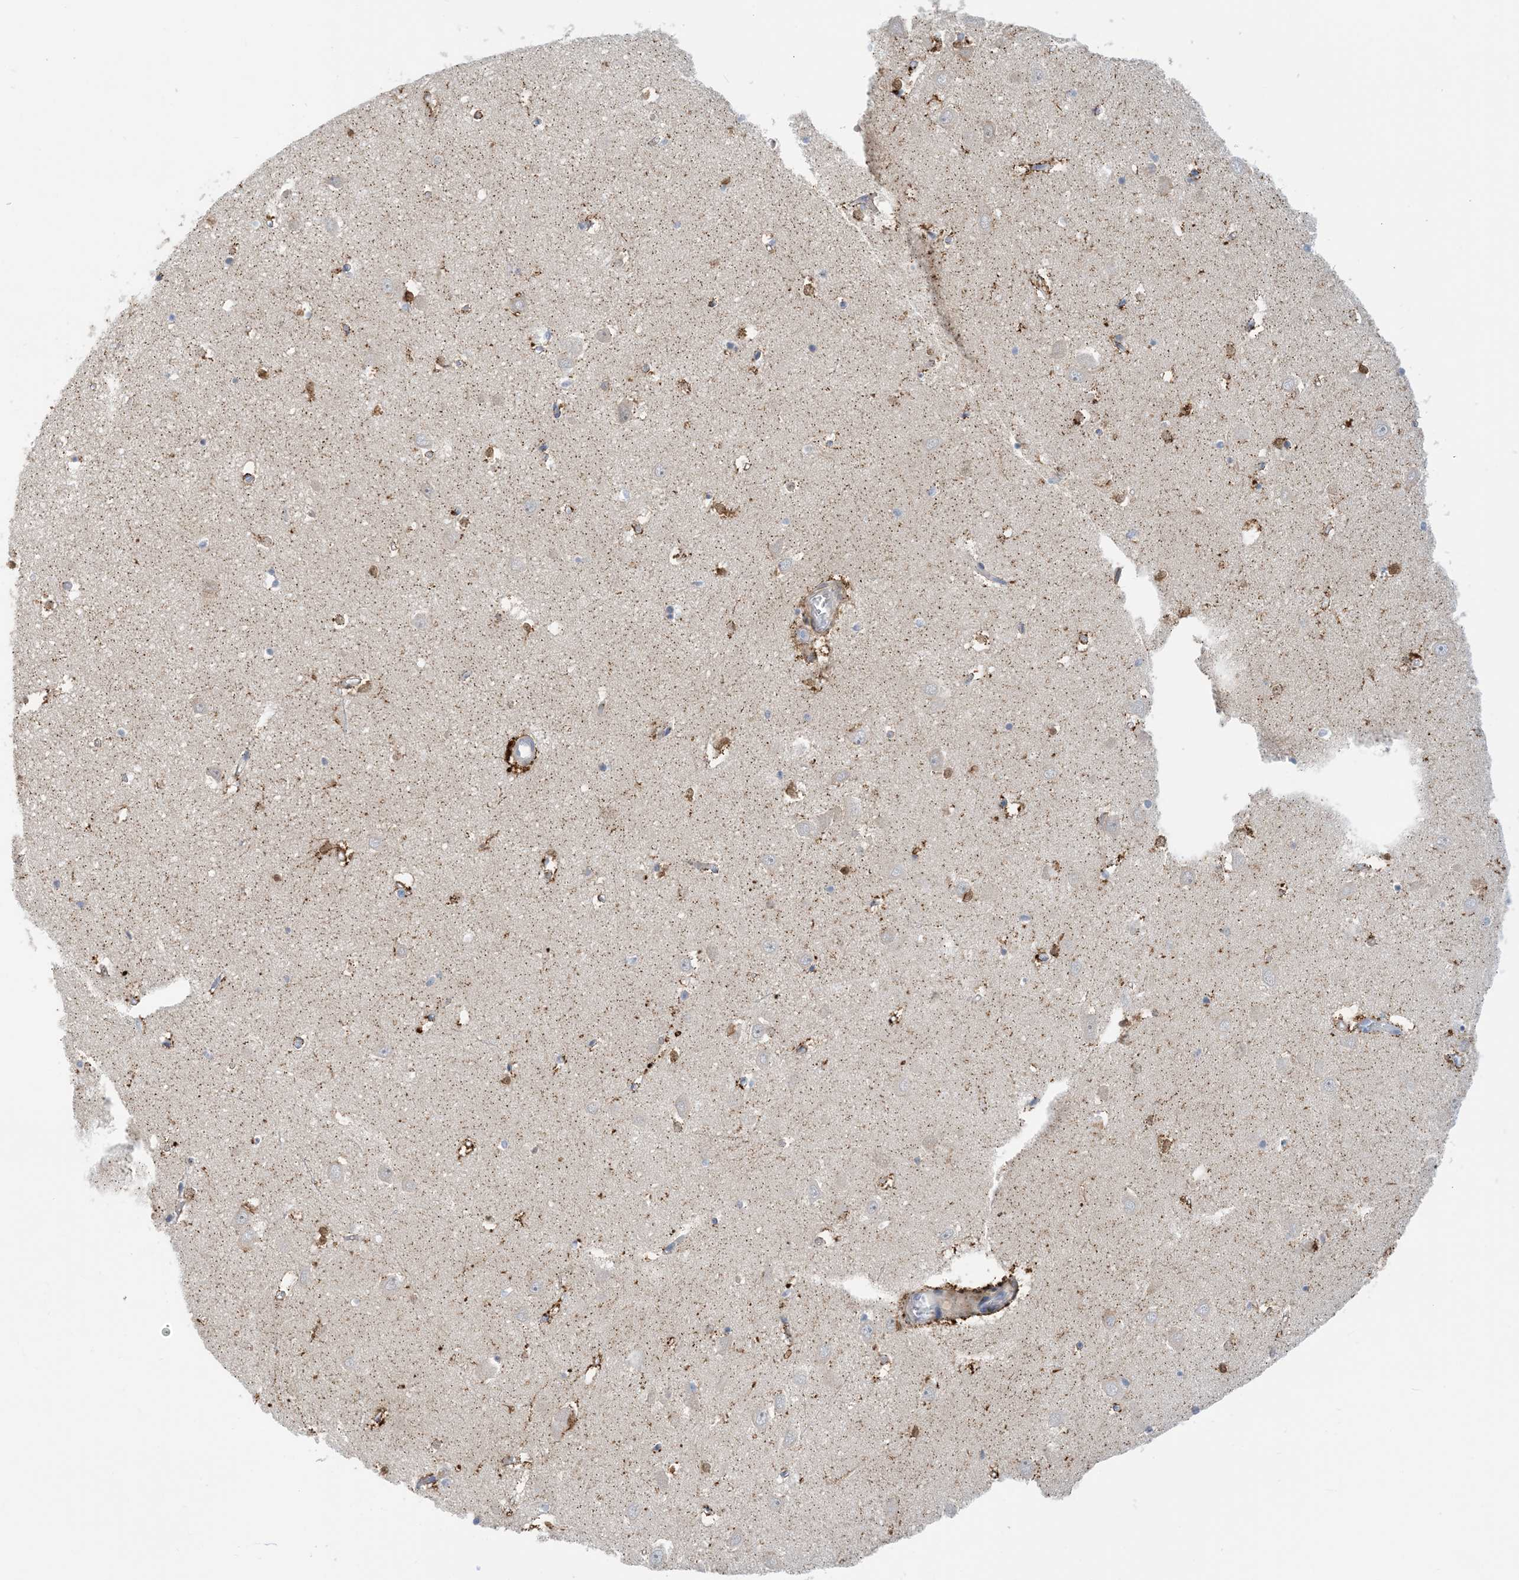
{"staining": {"intensity": "moderate", "quantity": "<25%", "location": "cytoplasmic/membranous"}, "tissue": "hippocampus", "cell_type": "Glial cells", "image_type": "normal", "snomed": [{"axis": "morphology", "description": "Normal tissue, NOS"}, {"axis": "topography", "description": "Hippocampus"}], "caption": "Immunohistochemical staining of normal human hippocampus reveals low levels of moderate cytoplasmic/membranous positivity in about <25% of glial cells.", "gene": "EIF2A", "patient": {"sex": "male", "age": 70}}